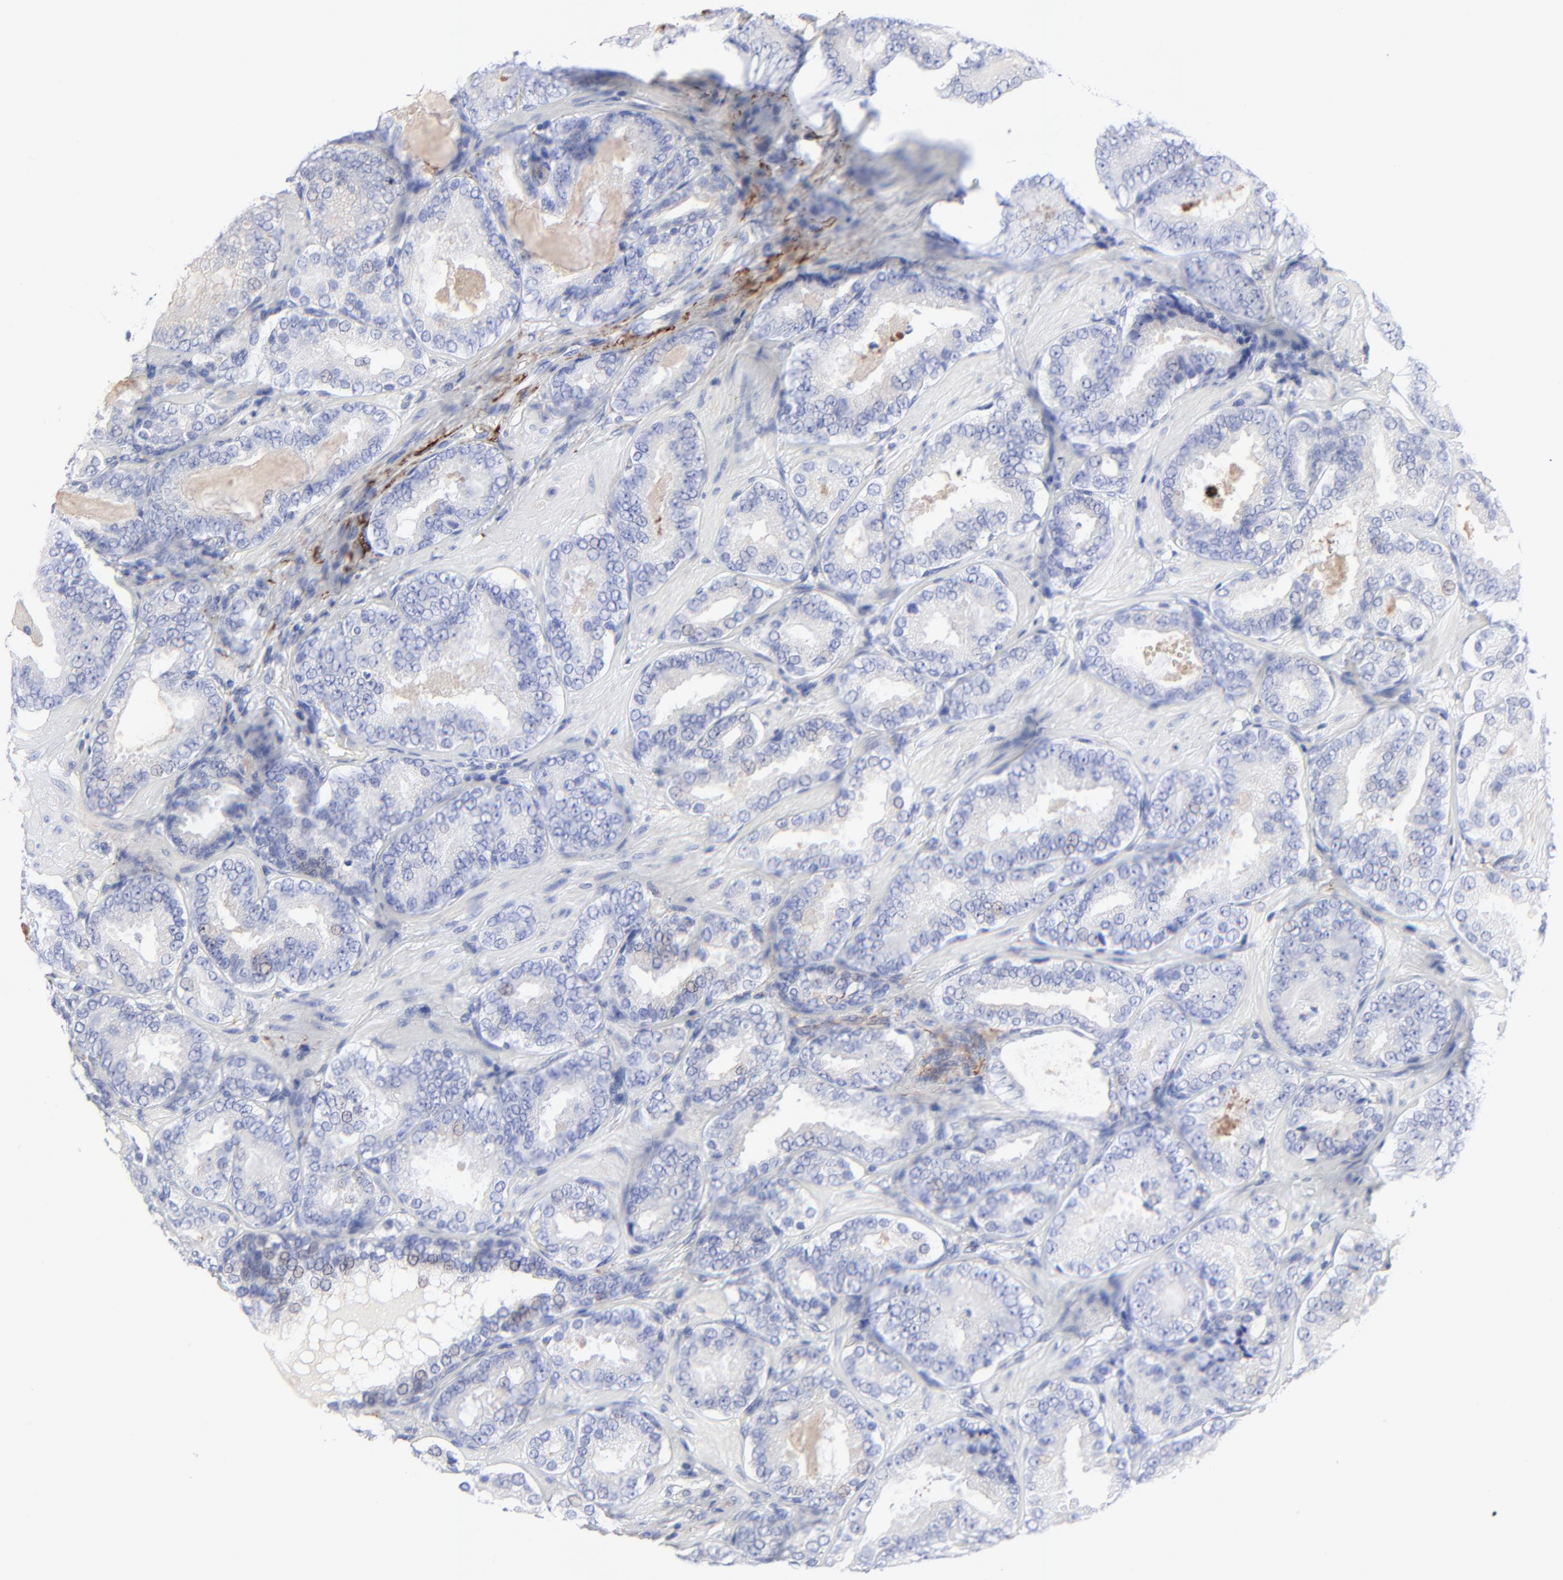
{"staining": {"intensity": "negative", "quantity": "none", "location": "none"}, "tissue": "prostate cancer", "cell_type": "Tumor cells", "image_type": "cancer", "snomed": [{"axis": "morphology", "description": "Adenocarcinoma, Low grade"}, {"axis": "topography", "description": "Prostate"}], "caption": "There is no significant expression in tumor cells of prostate cancer. (IHC, brightfield microscopy, high magnification).", "gene": "FBLN2", "patient": {"sex": "male", "age": 59}}